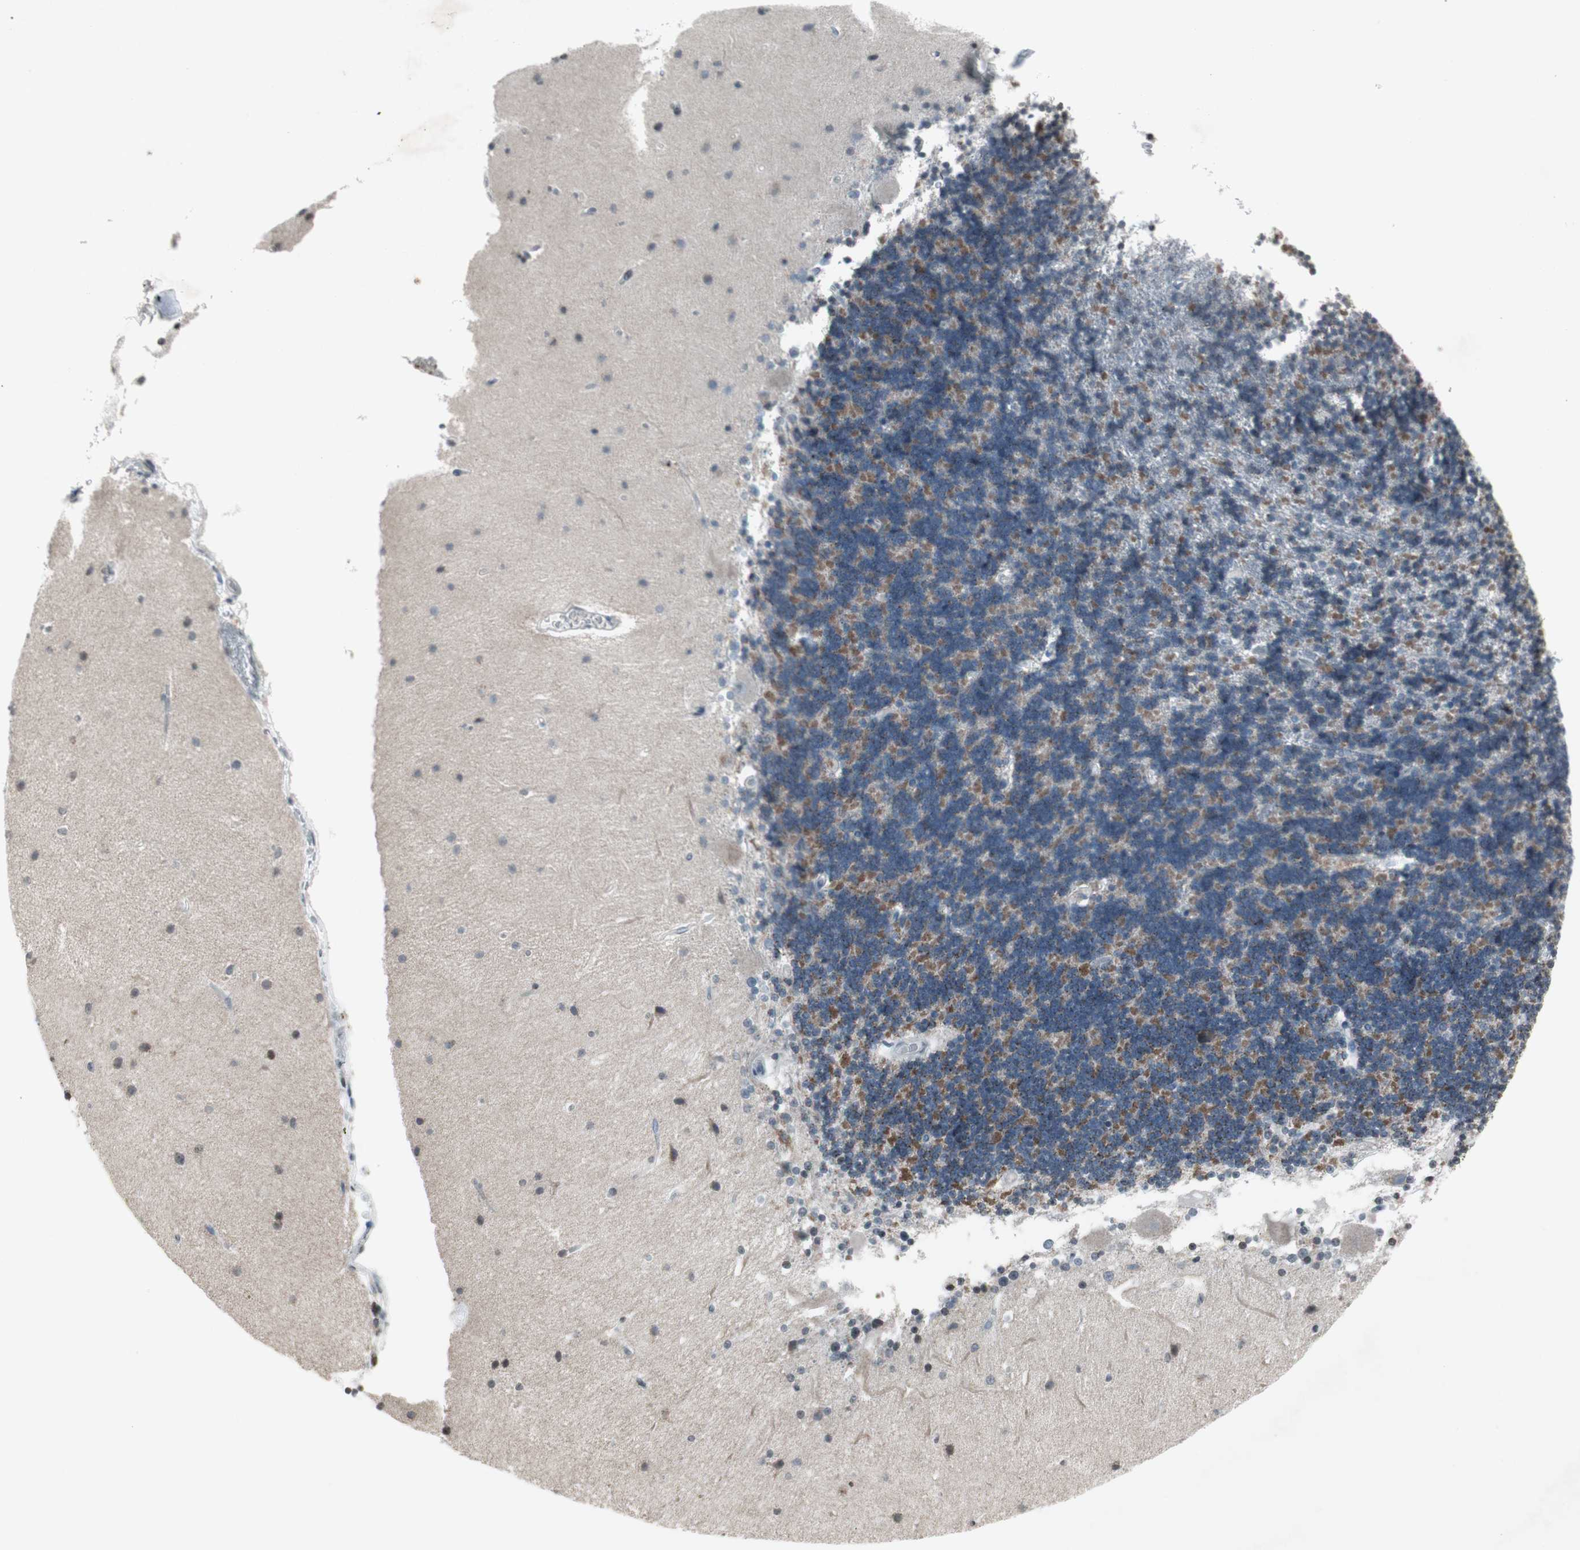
{"staining": {"intensity": "moderate", "quantity": "<25%", "location": "cytoplasmic/membranous"}, "tissue": "cerebellum", "cell_type": "Cells in granular layer", "image_type": "normal", "snomed": [{"axis": "morphology", "description": "Normal tissue, NOS"}, {"axis": "topography", "description": "Cerebellum"}], "caption": "Protein expression analysis of unremarkable cerebellum shows moderate cytoplasmic/membranous positivity in approximately <25% of cells in granular layer. The protein is stained brown, and the nuclei are stained in blue (DAB (3,3'-diaminobenzidine) IHC with brightfield microscopy, high magnification).", "gene": "ARG2", "patient": {"sex": "female", "age": 54}}